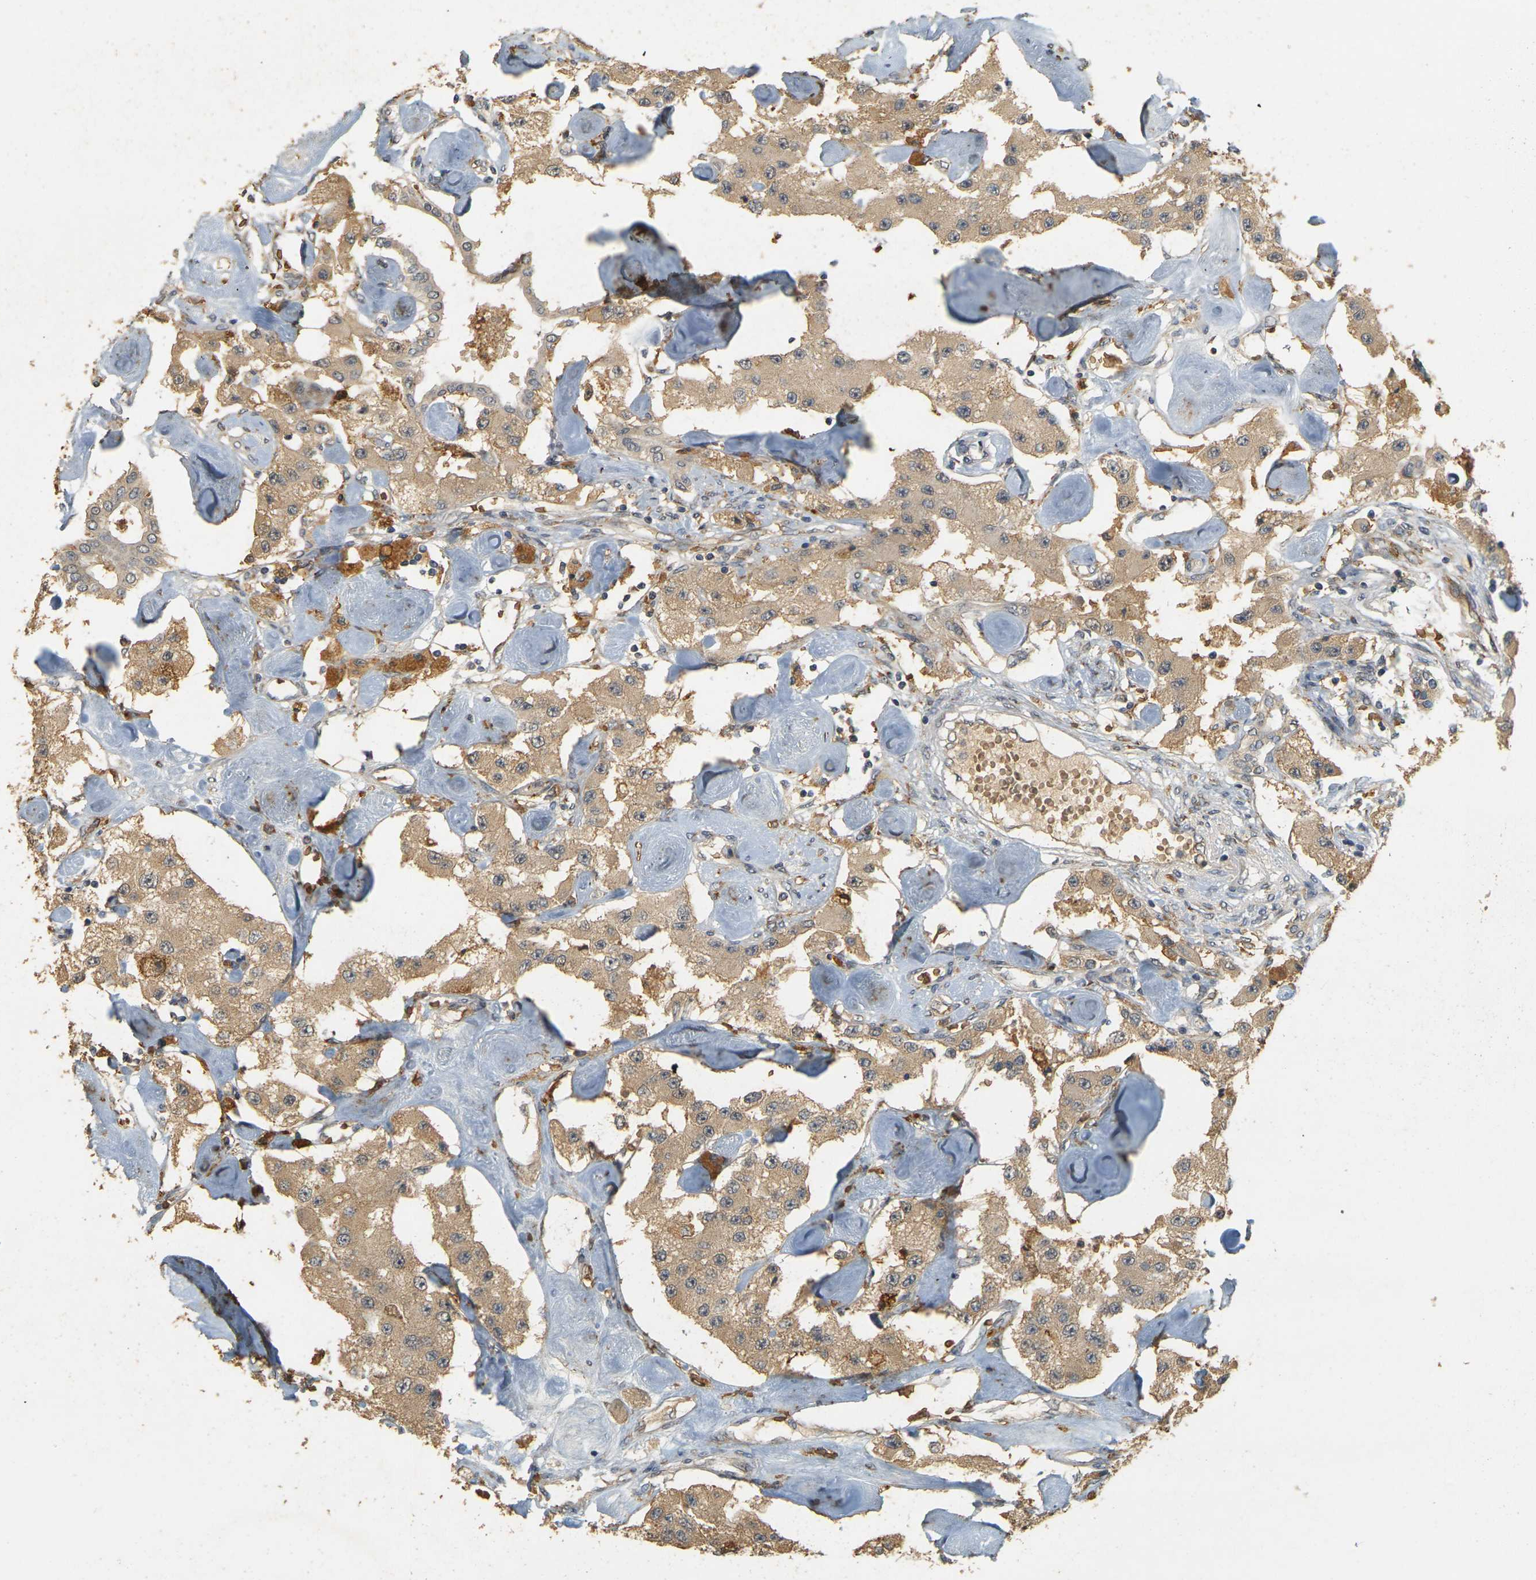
{"staining": {"intensity": "moderate", "quantity": ">75%", "location": "cytoplasmic/membranous"}, "tissue": "carcinoid", "cell_type": "Tumor cells", "image_type": "cancer", "snomed": [{"axis": "morphology", "description": "Carcinoid, malignant, NOS"}, {"axis": "topography", "description": "Pancreas"}], "caption": "Protein analysis of malignant carcinoid tissue shows moderate cytoplasmic/membranous staining in approximately >75% of tumor cells.", "gene": "MEGF9", "patient": {"sex": "male", "age": 41}}